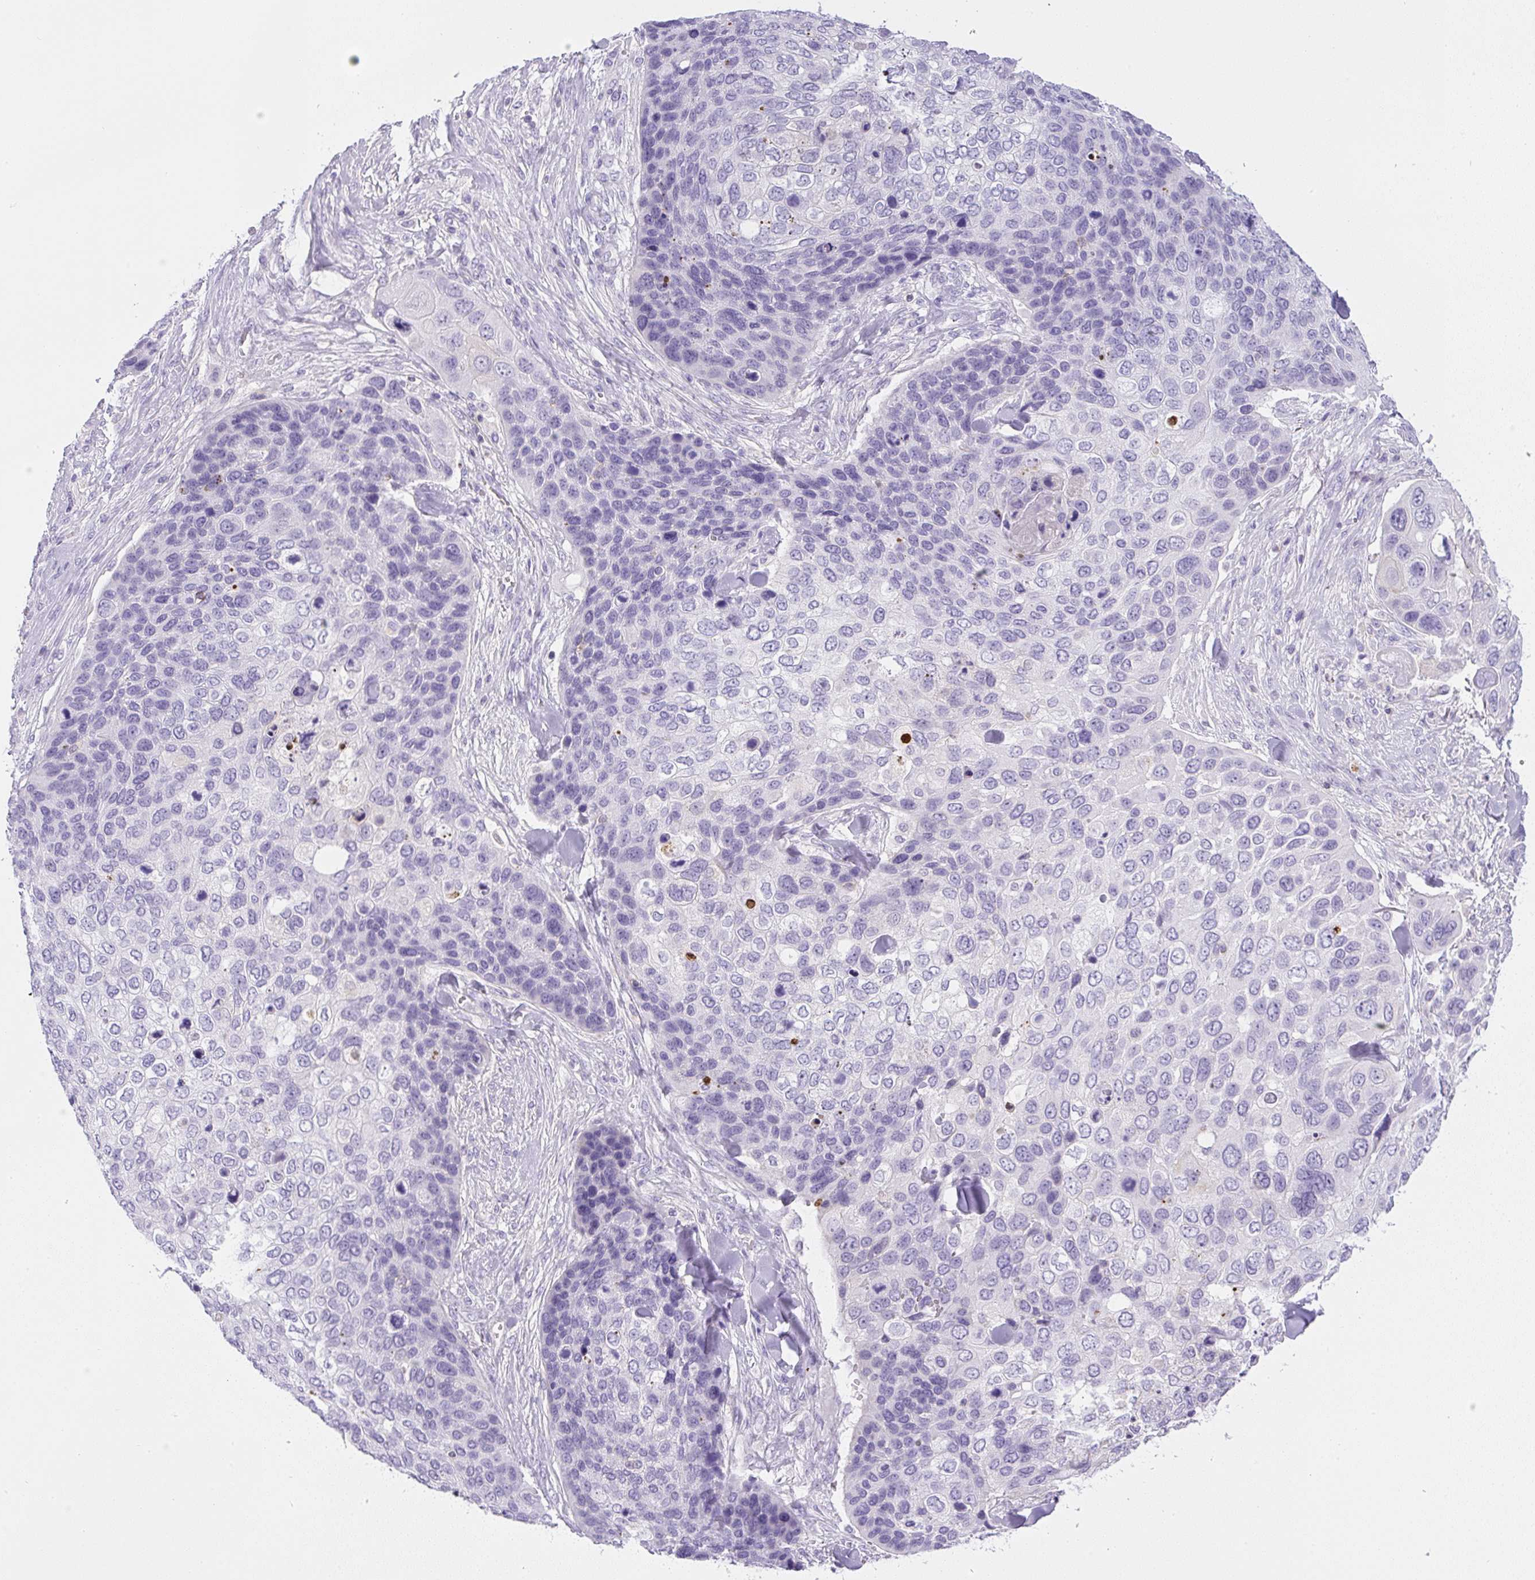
{"staining": {"intensity": "negative", "quantity": "none", "location": "none"}, "tissue": "skin cancer", "cell_type": "Tumor cells", "image_type": "cancer", "snomed": [{"axis": "morphology", "description": "Basal cell carcinoma"}, {"axis": "topography", "description": "Skin"}], "caption": "Tumor cells show no significant staining in skin basal cell carcinoma.", "gene": "PIP5KL1", "patient": {"sex": "female", "age": 74}}